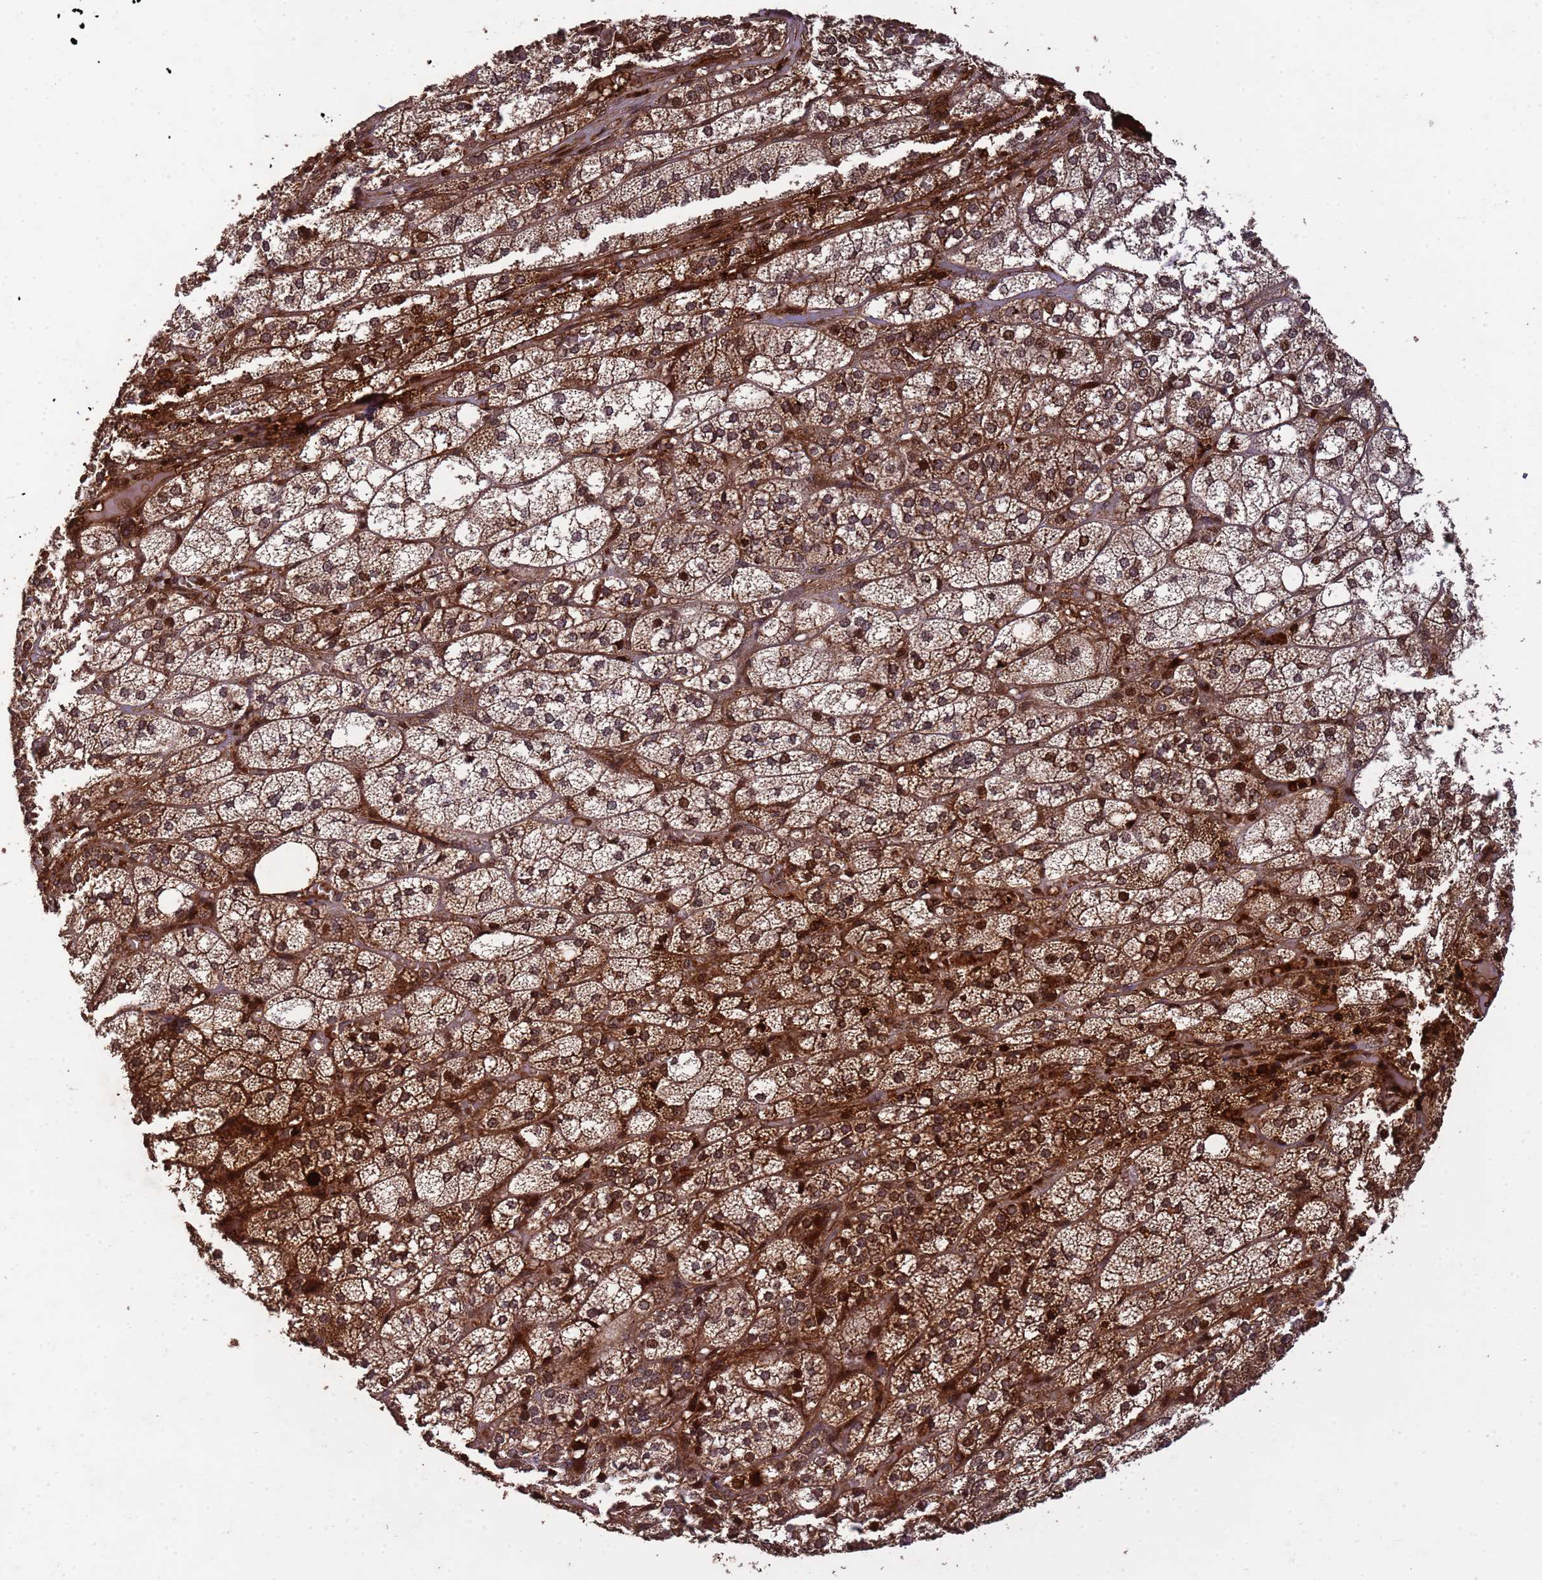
{"staining": {"intensity": "moderate", "quantity": ">75%", "location": "cytoplasmic/membranous,nuclear"}, "tissue": "adrenal gland", "cell_type": "Glandular cells", "image_type": "normal", "snomed": [{"axis": "morphology", "description": "Normal tissue, NOS"}, {"axis": "topography", "description": "Adrenal gland"}], "caption": "The micrograph shows staining of benign adrenal gland, revealing moderate cytoplasmic/membranous,nuclear protein staining (brown color) within glandular cells.", "gene": "CCDC184", "patient": {"sex": "female", "age": 61}}